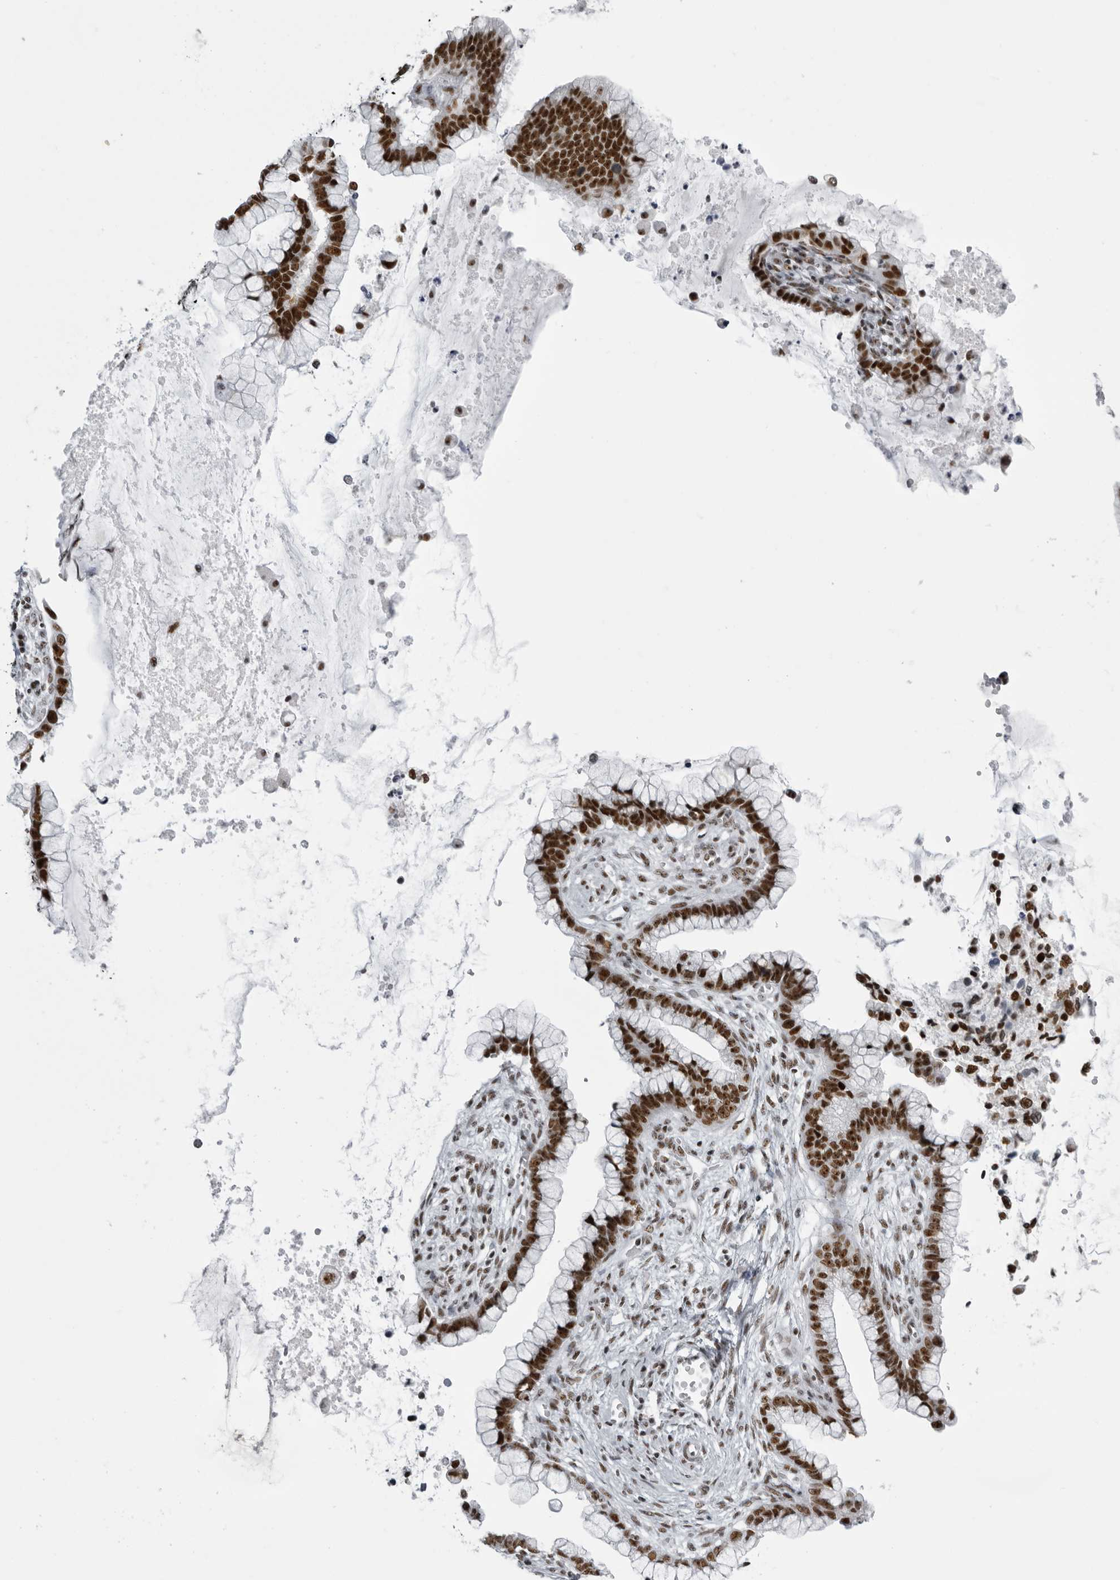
{"staining": {"intensity": "strong", "quantity": ">75%", "location": "nuclear"}, "tissue": "cervical cancer", "cell_type": "Tumor cells", "image_type": "cancer", "snomed": [{"axis": "morphology", "description": "Adenocarcinoma, NOS"}, {"axis": "topography", "description": "Cervix"}], "caption": "IHC of cervical cancer reveals high levels of strong nuclear positivity in about >75% of tumor cells. (Brightfield microscopy of DAB IHC at high magnification).", "gene": "DHX9", "patient": {"sex": "female", "age": 44}}